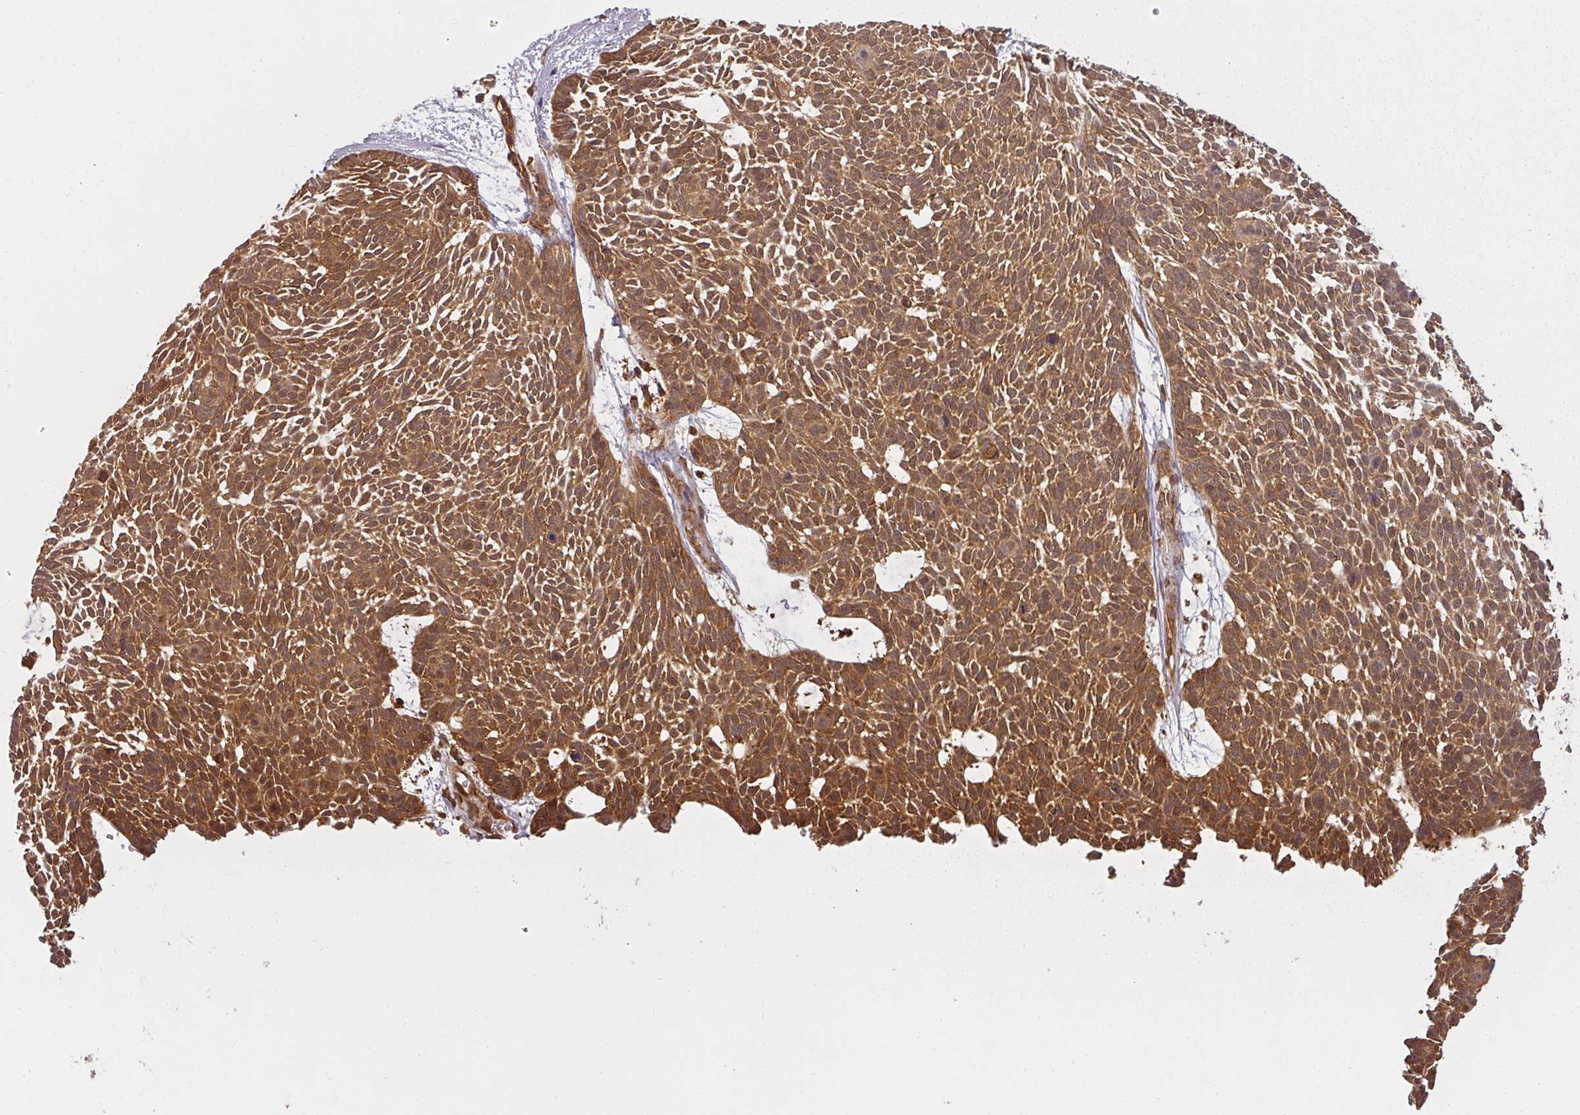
{"staining": {"intensity": "moderate", "quantity": ">75%", "location": "cytoplasmic/membranous"}, "tissue": "skin cancer", "cell_type": "Tumor cells", "image_type": "cancer", "snomed": [{"axis": "morphology", "description": "Basal cell carcinoma"}, {"axis": "topography", "description": "Skin"}], "caption": "Immunohistochemical staining of human skin basal cell carcinoma demonstrates medium levels of moderate cytoplasmic/membranous staining in about >75% of tumor cells.", "gene": "PPP6R3", "patient": {"sex": "male", "age": 61}}